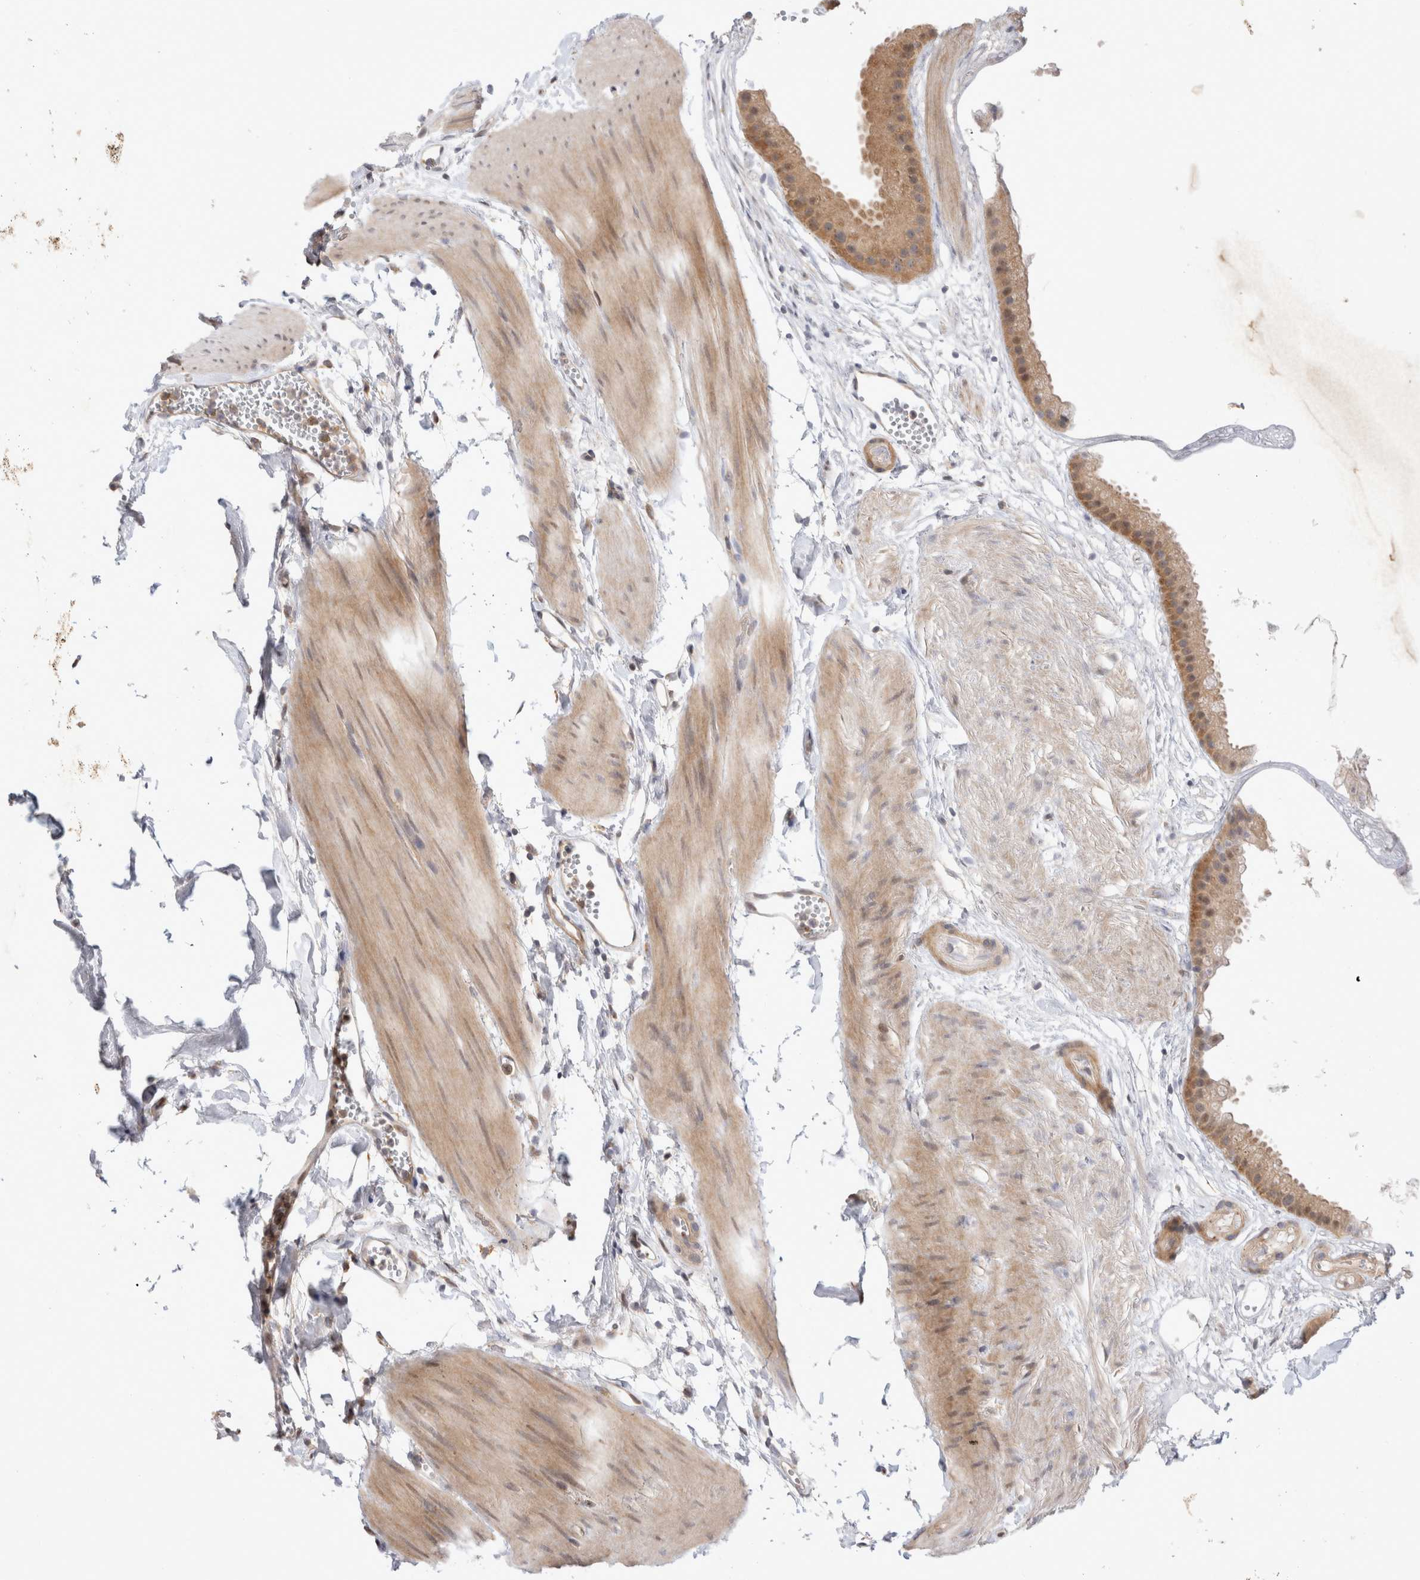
{"staining": {"intensity": "moderate", "quantity": ">75%", "location": "cytoplasmic/membranous"}, "tissue": "gallbladder", "cell_type": "Glandular cells", "image_type": "normal", "snomed": [{"axis": "morphology", "description": "Normal tissue, NOS"}, {"axis": "topography", "description": "Gallbladder"}], "caption": "Glandular cells exhibit medium levels of moderate cytoplasmic/membranous expression in about >75% of cells in unremarkable human gallbladder. The staining was performed using DAB to visualize the protein expression in brown, while the nuclei were stained in blue with hematoxylin (Magnification: 20x).", "gene": "HTT", "patient": {"sex": "female", "age": 64}}